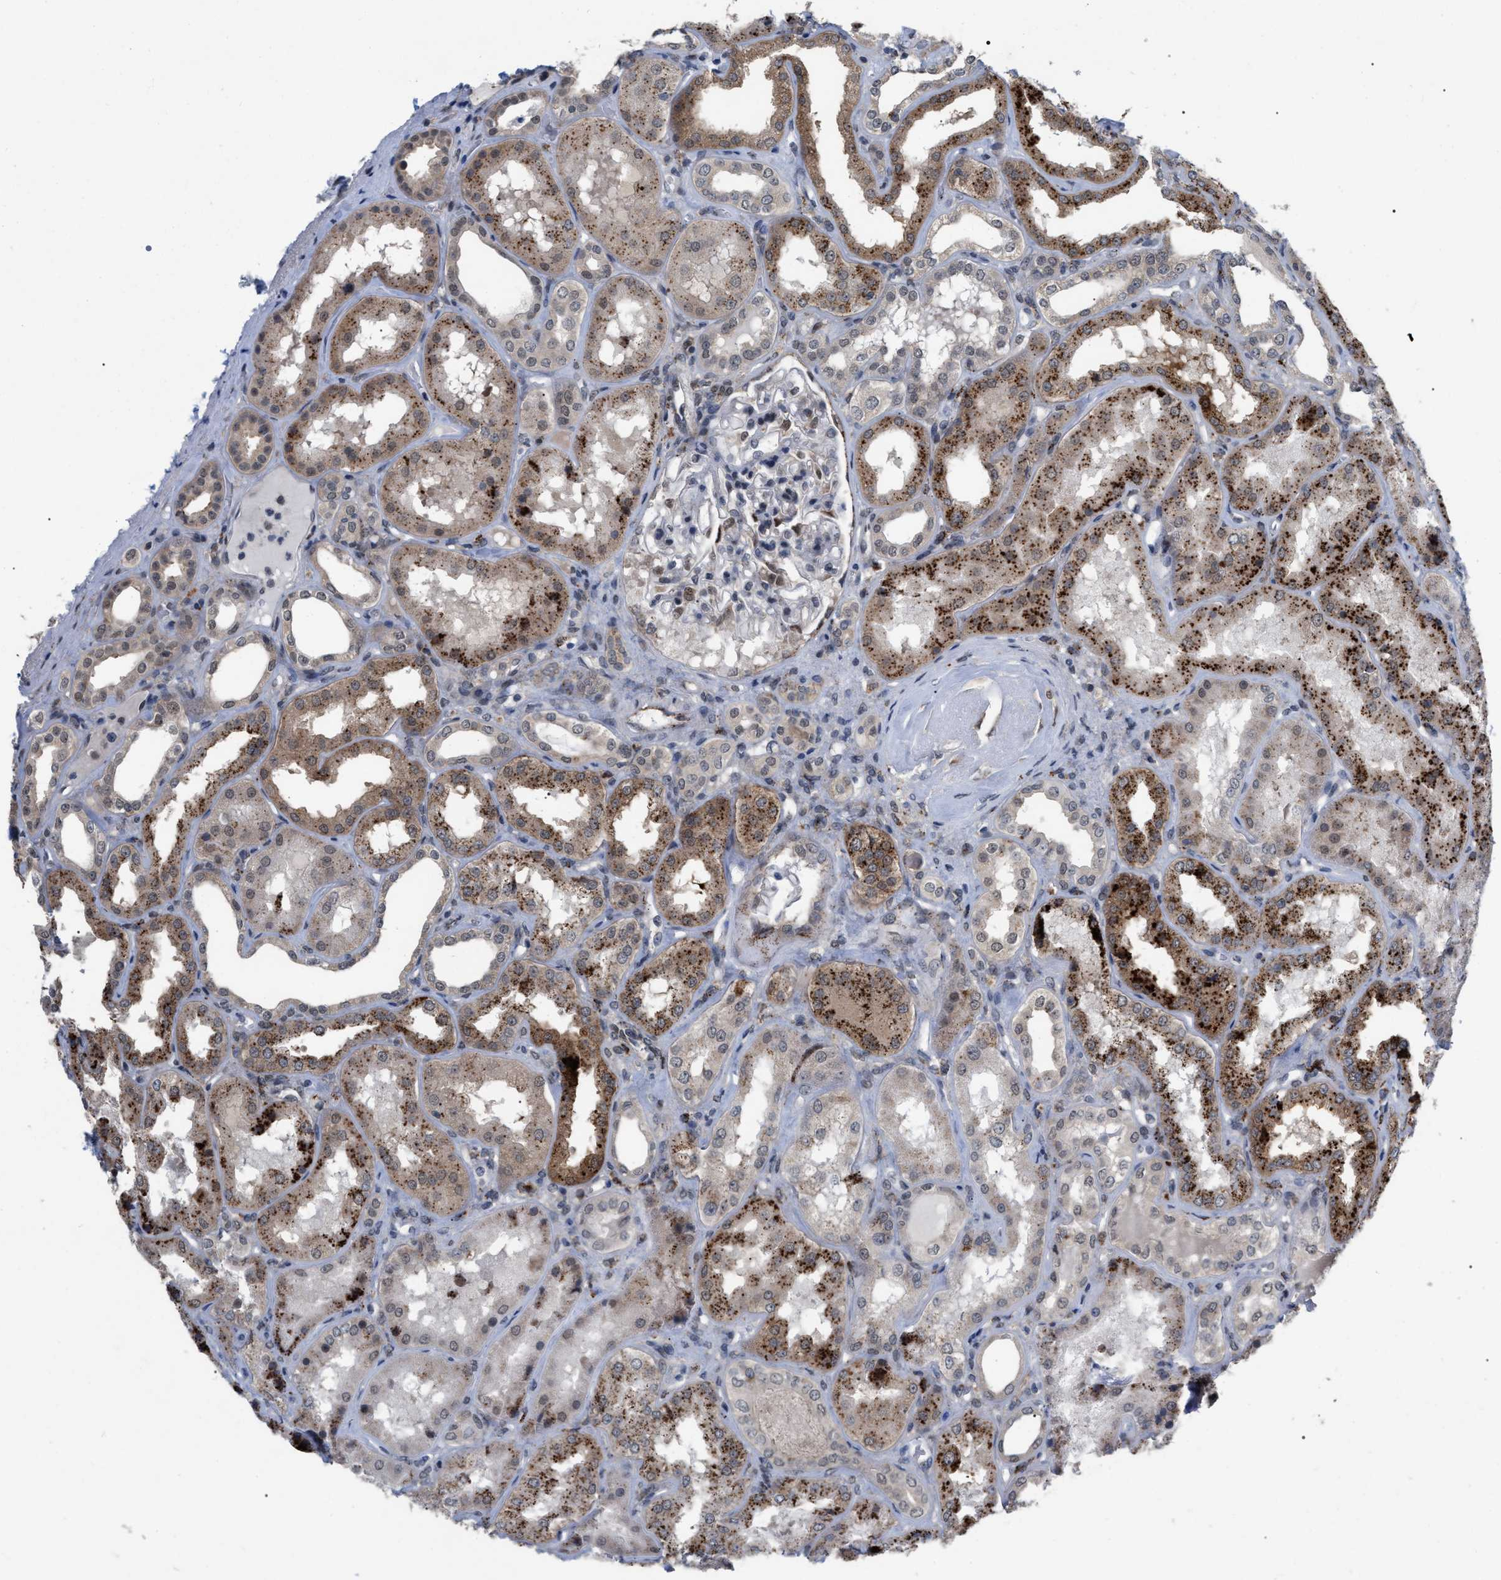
{"staining": {"intensity": "weak", "quantity": "25%-75%", "location": "nuclear"}, "tissue": "kidney", "cell_type": "Cells in glomeruli", "image_type": "normal", "snomed": [{"axis": "morphology", "description": "Normal tissue, NOS"}, {"axis": "topography", "description": "Kidney"}], "caption": "Approximately 25%-75% of cells in glomeruli in unremarkable kidney reveal weak nuclear protein expression as visualized by brown immunohistochemical staining.", "gene": "UPF1", "patient": {"sex": "female", "age": 56}}